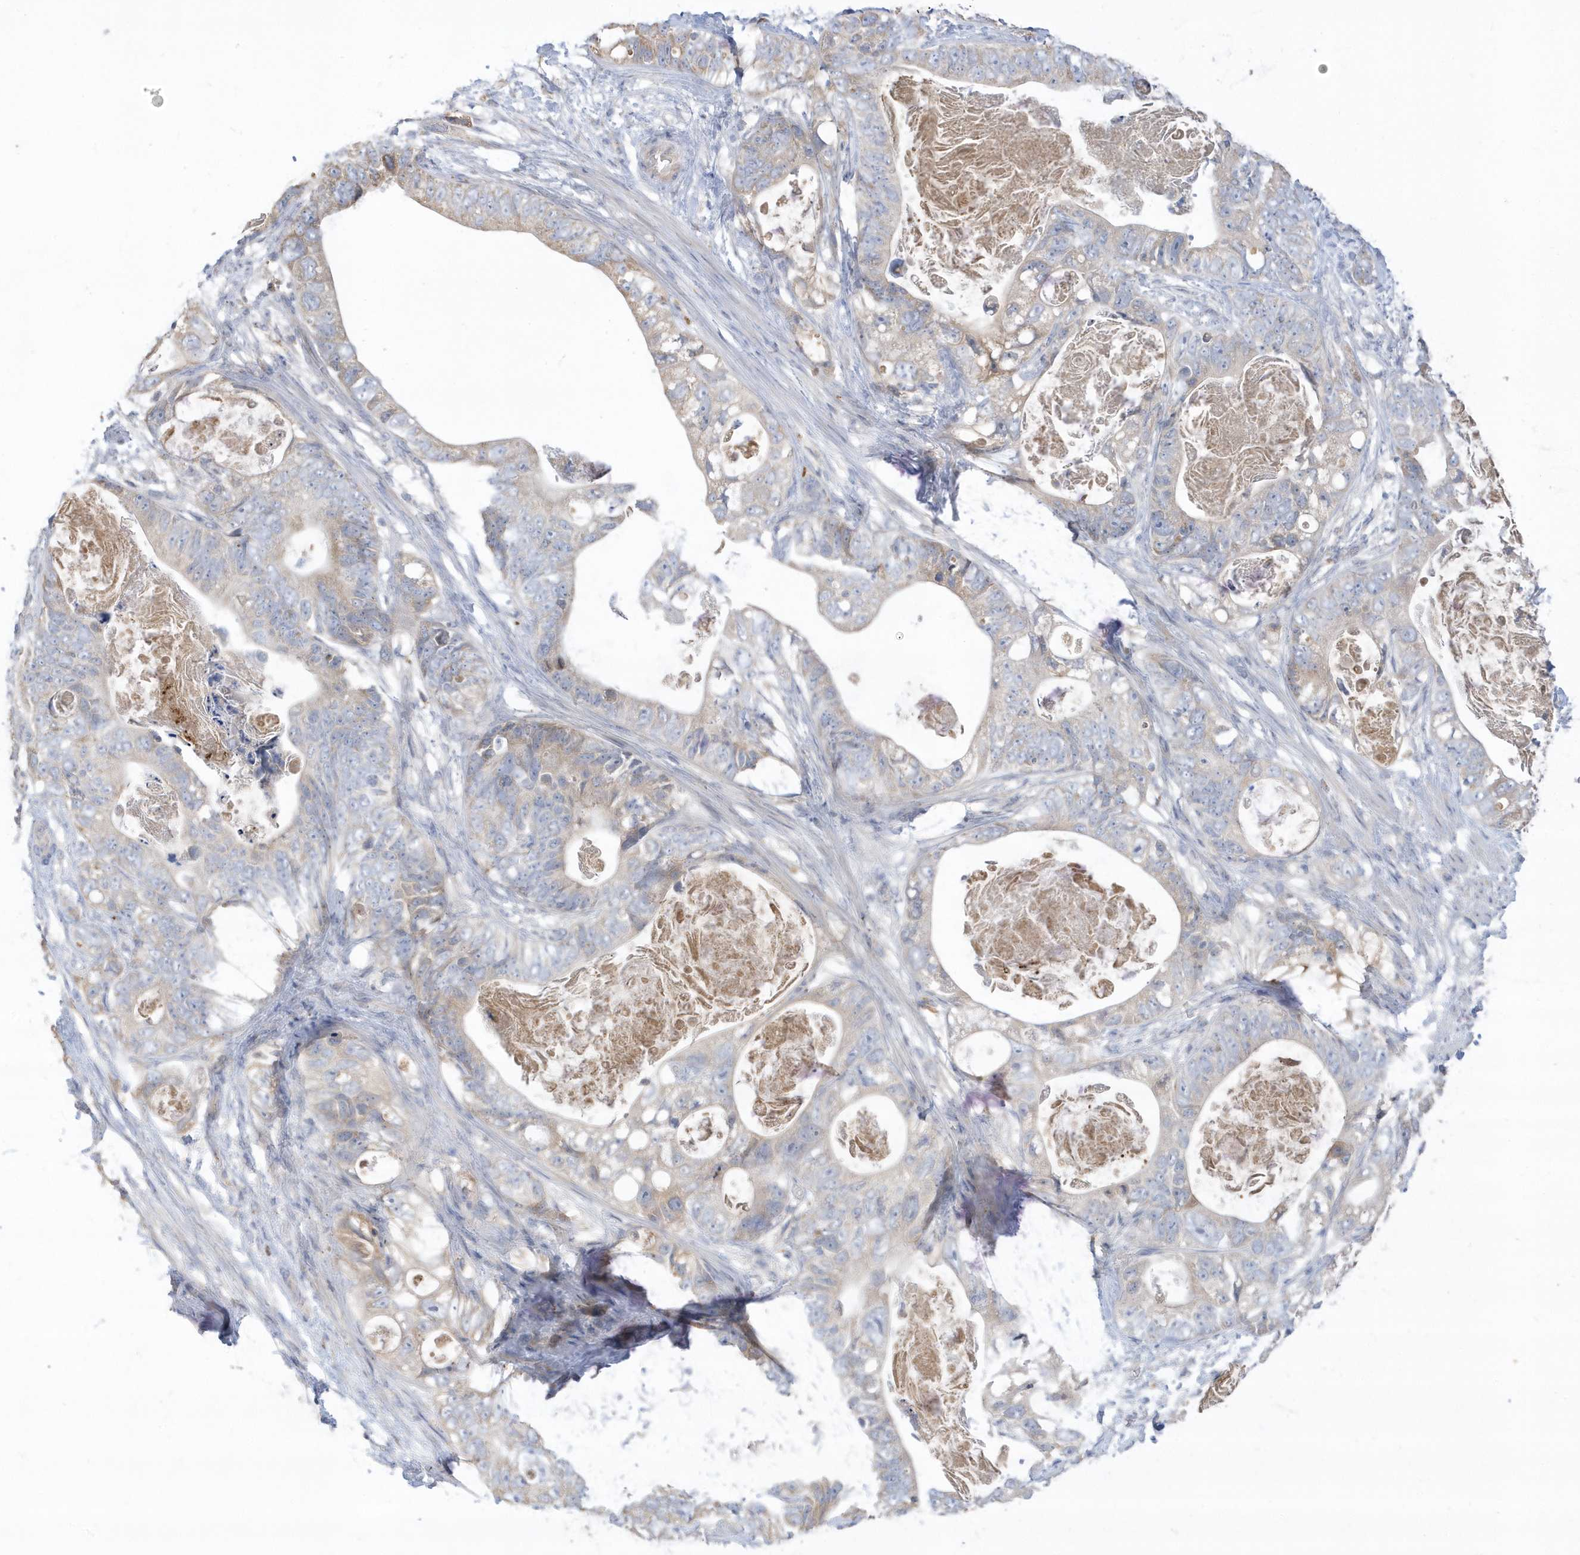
{"staining": {"intensity": "negative", "quantity": "none", "location": "none"}, "tissue": "stomach cancer", "cell_type": "Tumor cells", "image_type": "cancer", "snomed": [{"axis": "morphology", "description": "Normal tissue, NOS"}, {"axis": "morphology", "description": "Adenocarcinoma, NOS"}, {"axis": "topography", "description": "Stomach"}], "caption": "Tumor cells show no significant expression in stomach cancer (adenocarcinoma).", "gene": "DPP9", "patient": {"sex": "female", "age": 89}}